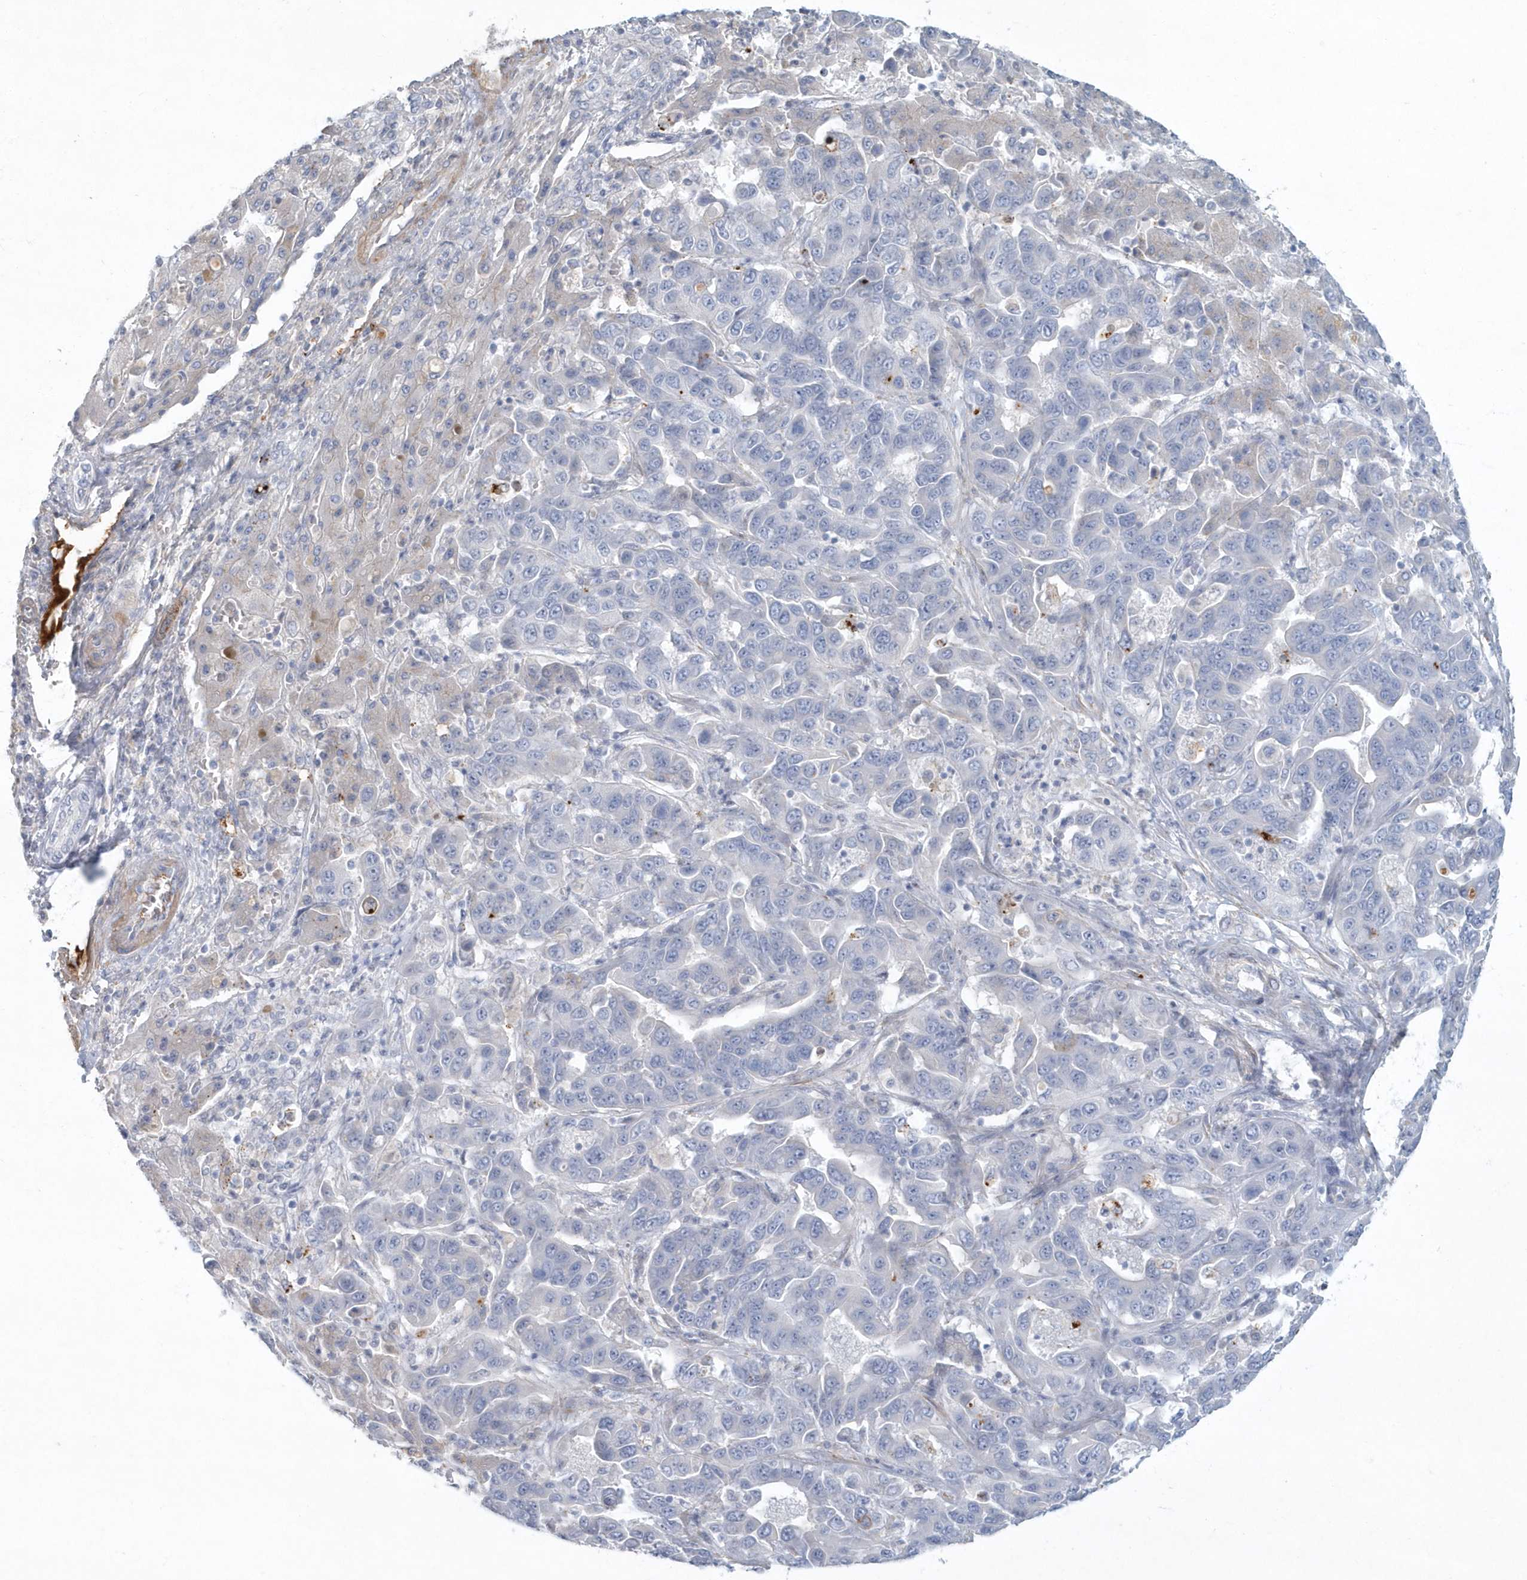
{"staining": {"intensity": "negative", "quantity": "none", "location": "none"}, "tissue": "liver cancer", "cell_type": "Tumor cells", "image_type": "cancer", "snomed": [{"axis": "morphology", "description": "Cholangiocarcinoma"}, {"axis": "topography", "description": "Liver"}], "caption": "The image exhibits no significant expression in tumor cells of liver cholangiocarcinoma.", "gene": "MYOT", "patient": {"sex": "female", "age": 52}}